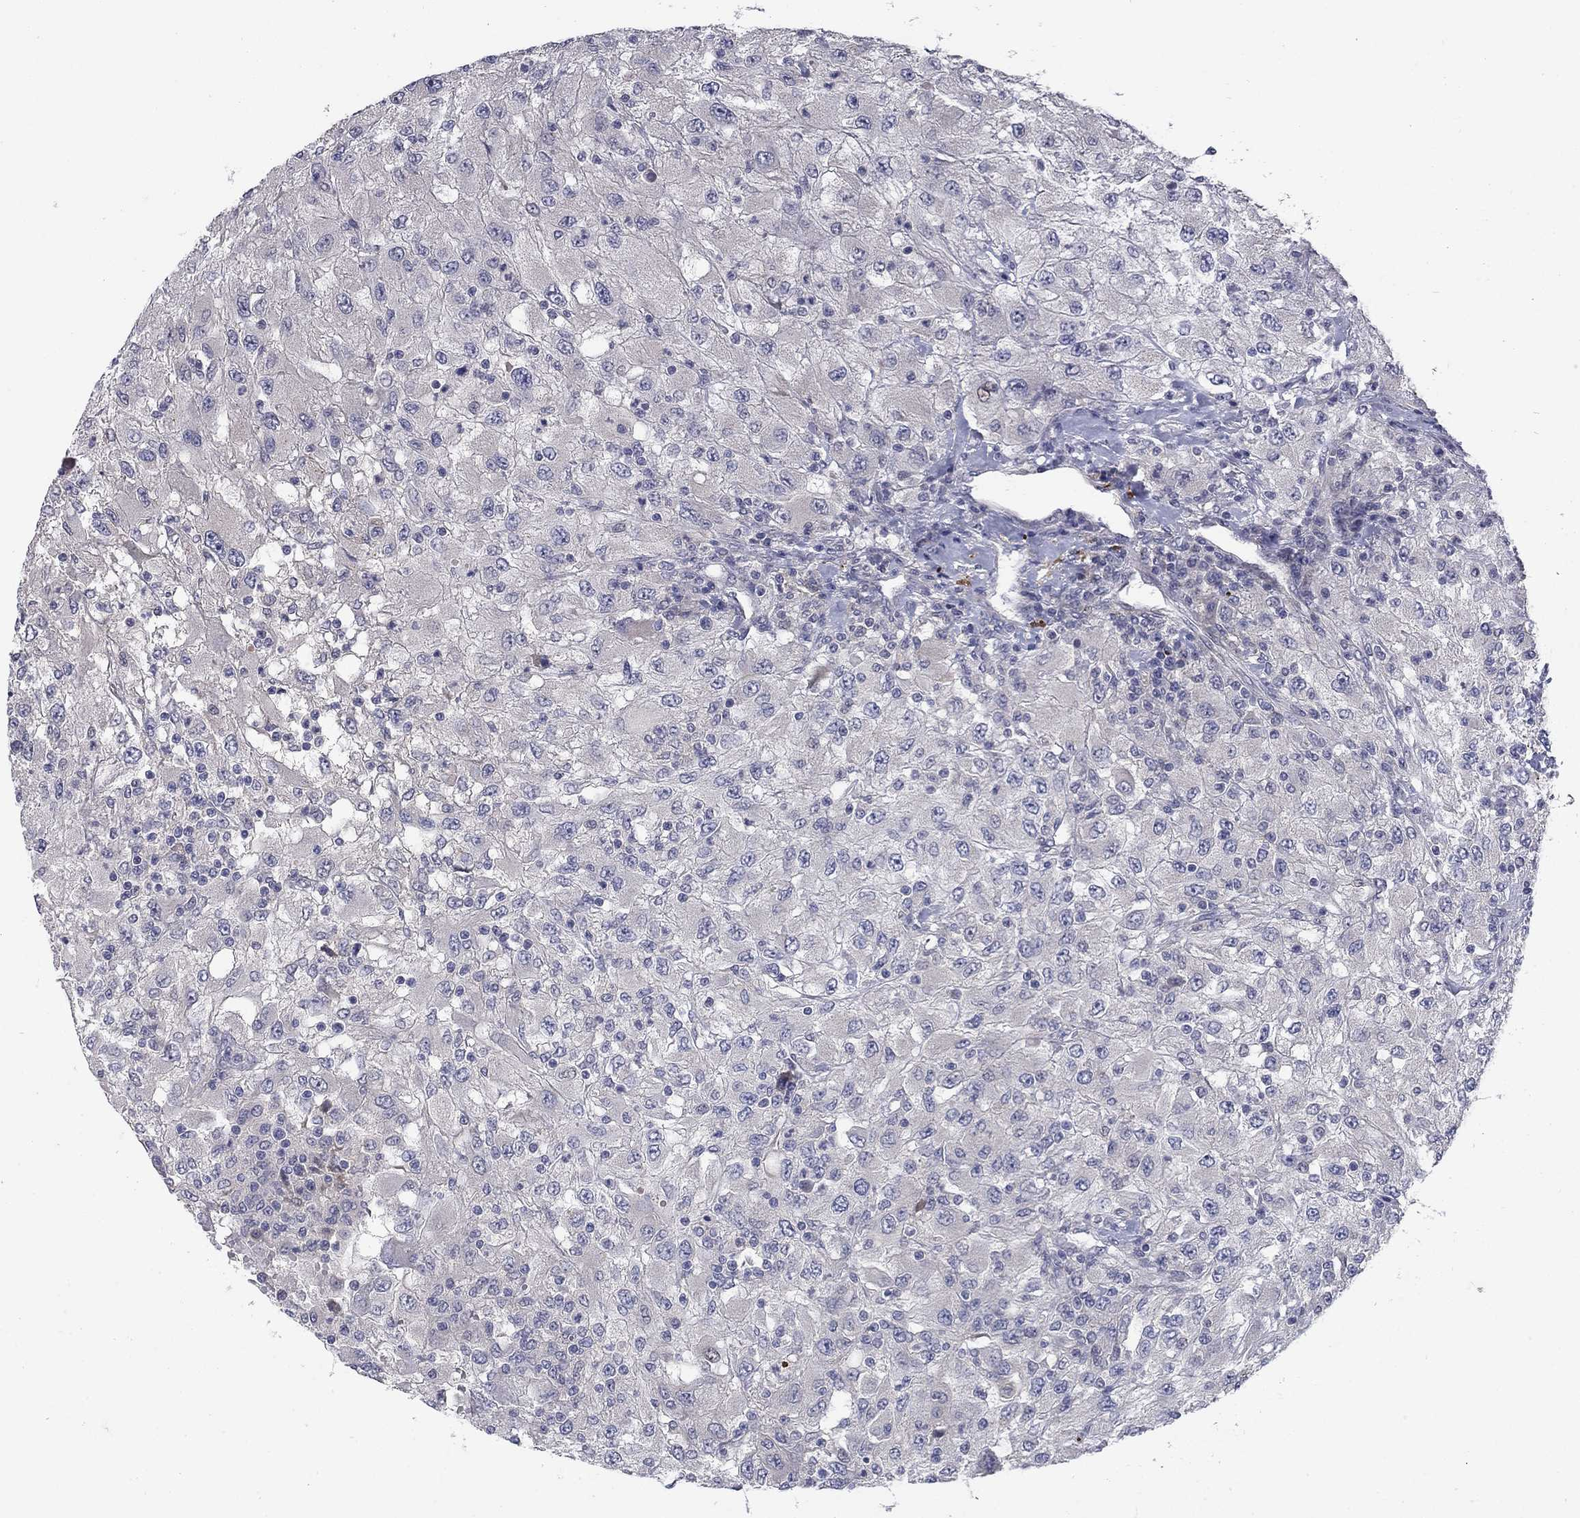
{"staining": {"intensity": "negative", "quantity": "none", "location": "none"}, "tissue": "renal cancer", "cell_type": "Tumor cells", "image_type": "cancer", "snomed": [{"axis": "morphology", "description": "Adenocarcinoma, NOS"}, {"axis": "topography", "description": "Kidney"}], "caption": "Human renal cancer stained for a protein using IHC exhibits no expression in tumor cells.", "gene": "FAM3B", "patient": {"sex": "female", "age": 67}}